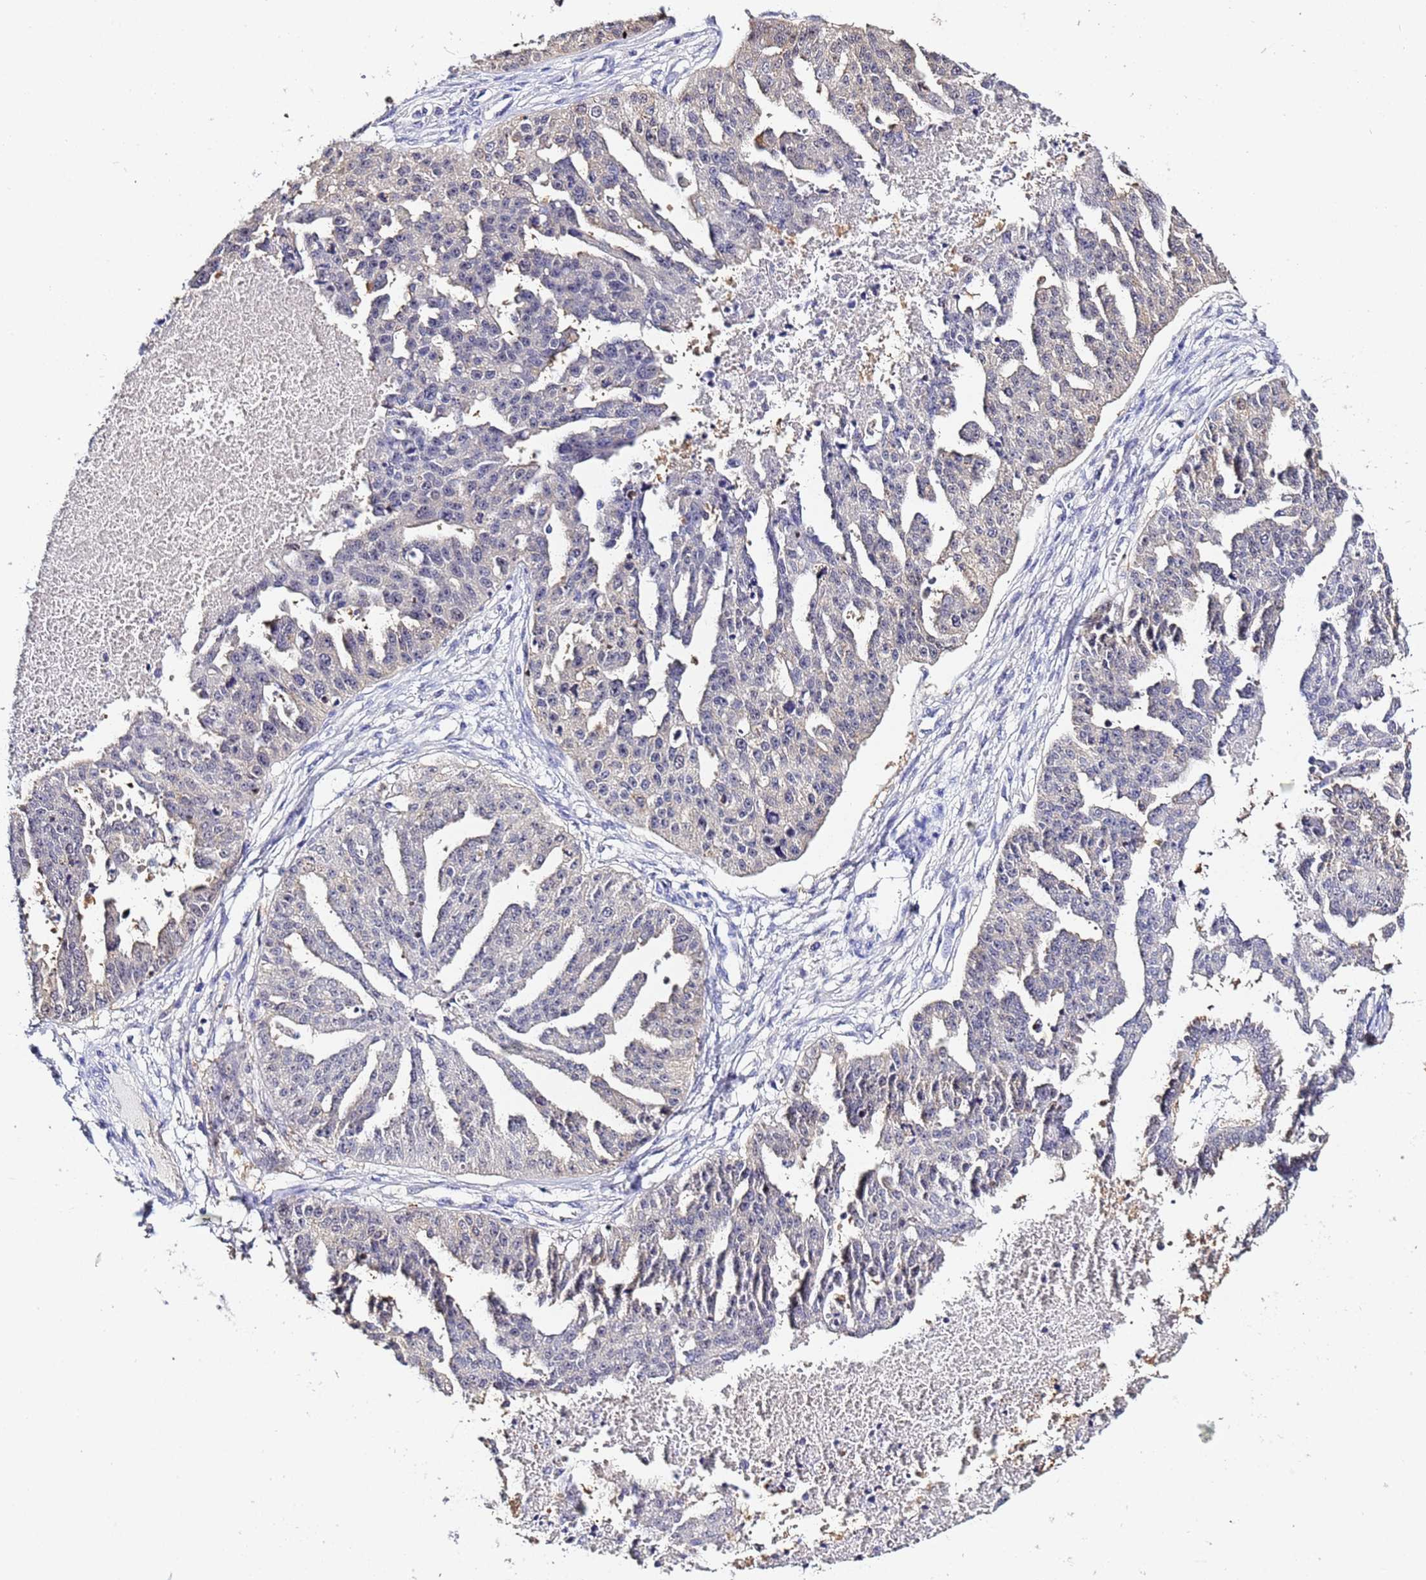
{"staining": {"intensity": "negative", "quantity": "none", "location": "none"}, "tissue": "ovarian cancer", "cell_type": "Tumor cells", "image_type": "cancer", "snomed": [{"axis": "morphology", "description": "Cystadenocarcinoma, serous, NOS"}, {"axis": "topography", "description": "Ovary"}], "caption": "A histopathology image of ovarian cancer stained for a protein demonstrates no brown staining in tumor cells.", "gene": "ACTL6B", "patient": {"sex": "female", "age": 58}}